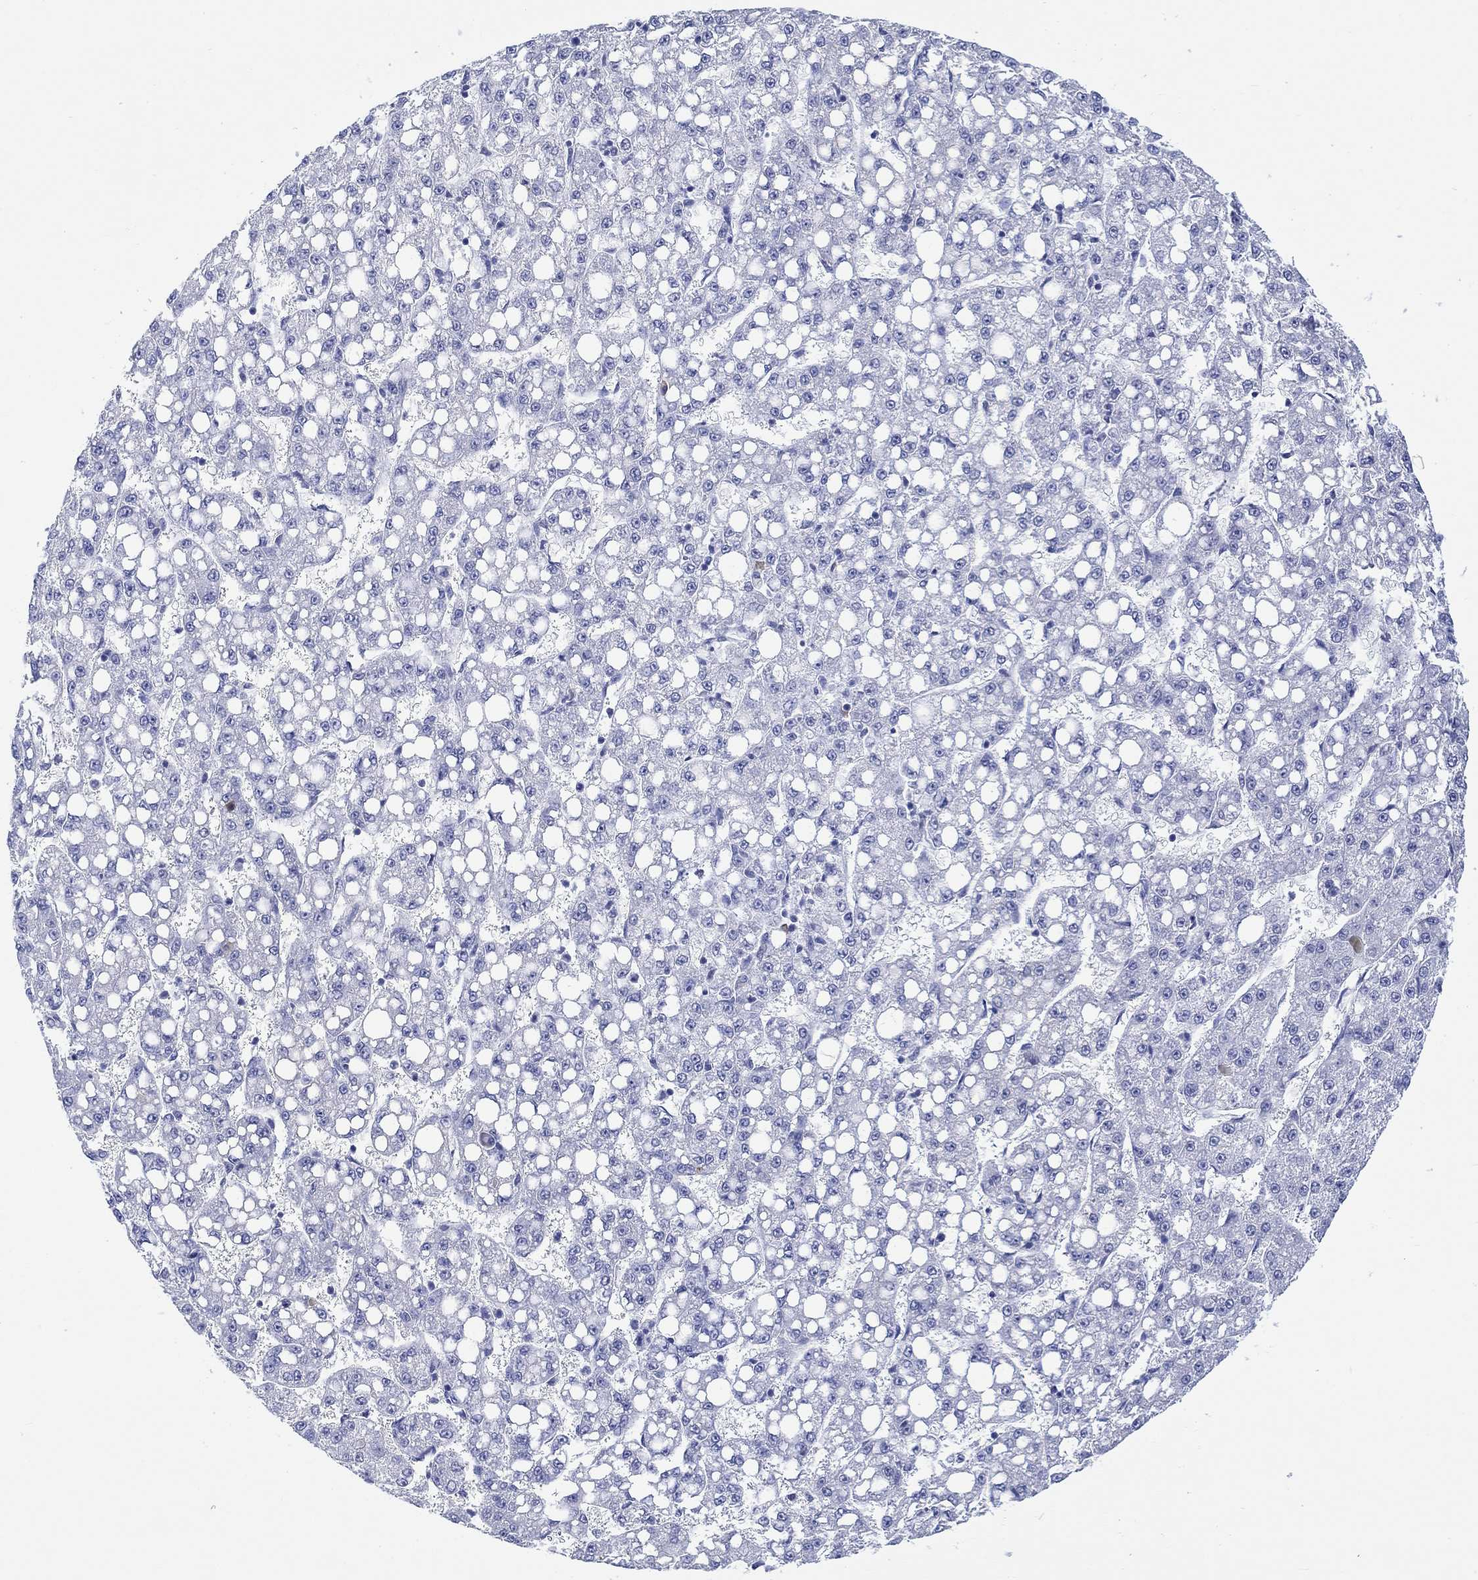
{"staining": {"intensity": "negative", "quantity": "none", "location": "none"}, "tissue": "liver cancer", "cell_type": "Tumor cells", "image_type": "cancer", "snomed": [{"axis": "morphology", "description": "Carcinoma, Hepatocellular, NOS"}, {"axis": "topography", "description": "Liver"}], "caption": "Liver hepatocellular carcinoma was stained to show a protein in brown. There is no significant staining in tumor cells. (Brightfield microscopy of DAB (3,3'-diaminobenzidine) immunohistochemistry (IHC) at high magnification).", "gene": "MSI1", "patient": {"sex": "female", "age": 65}}